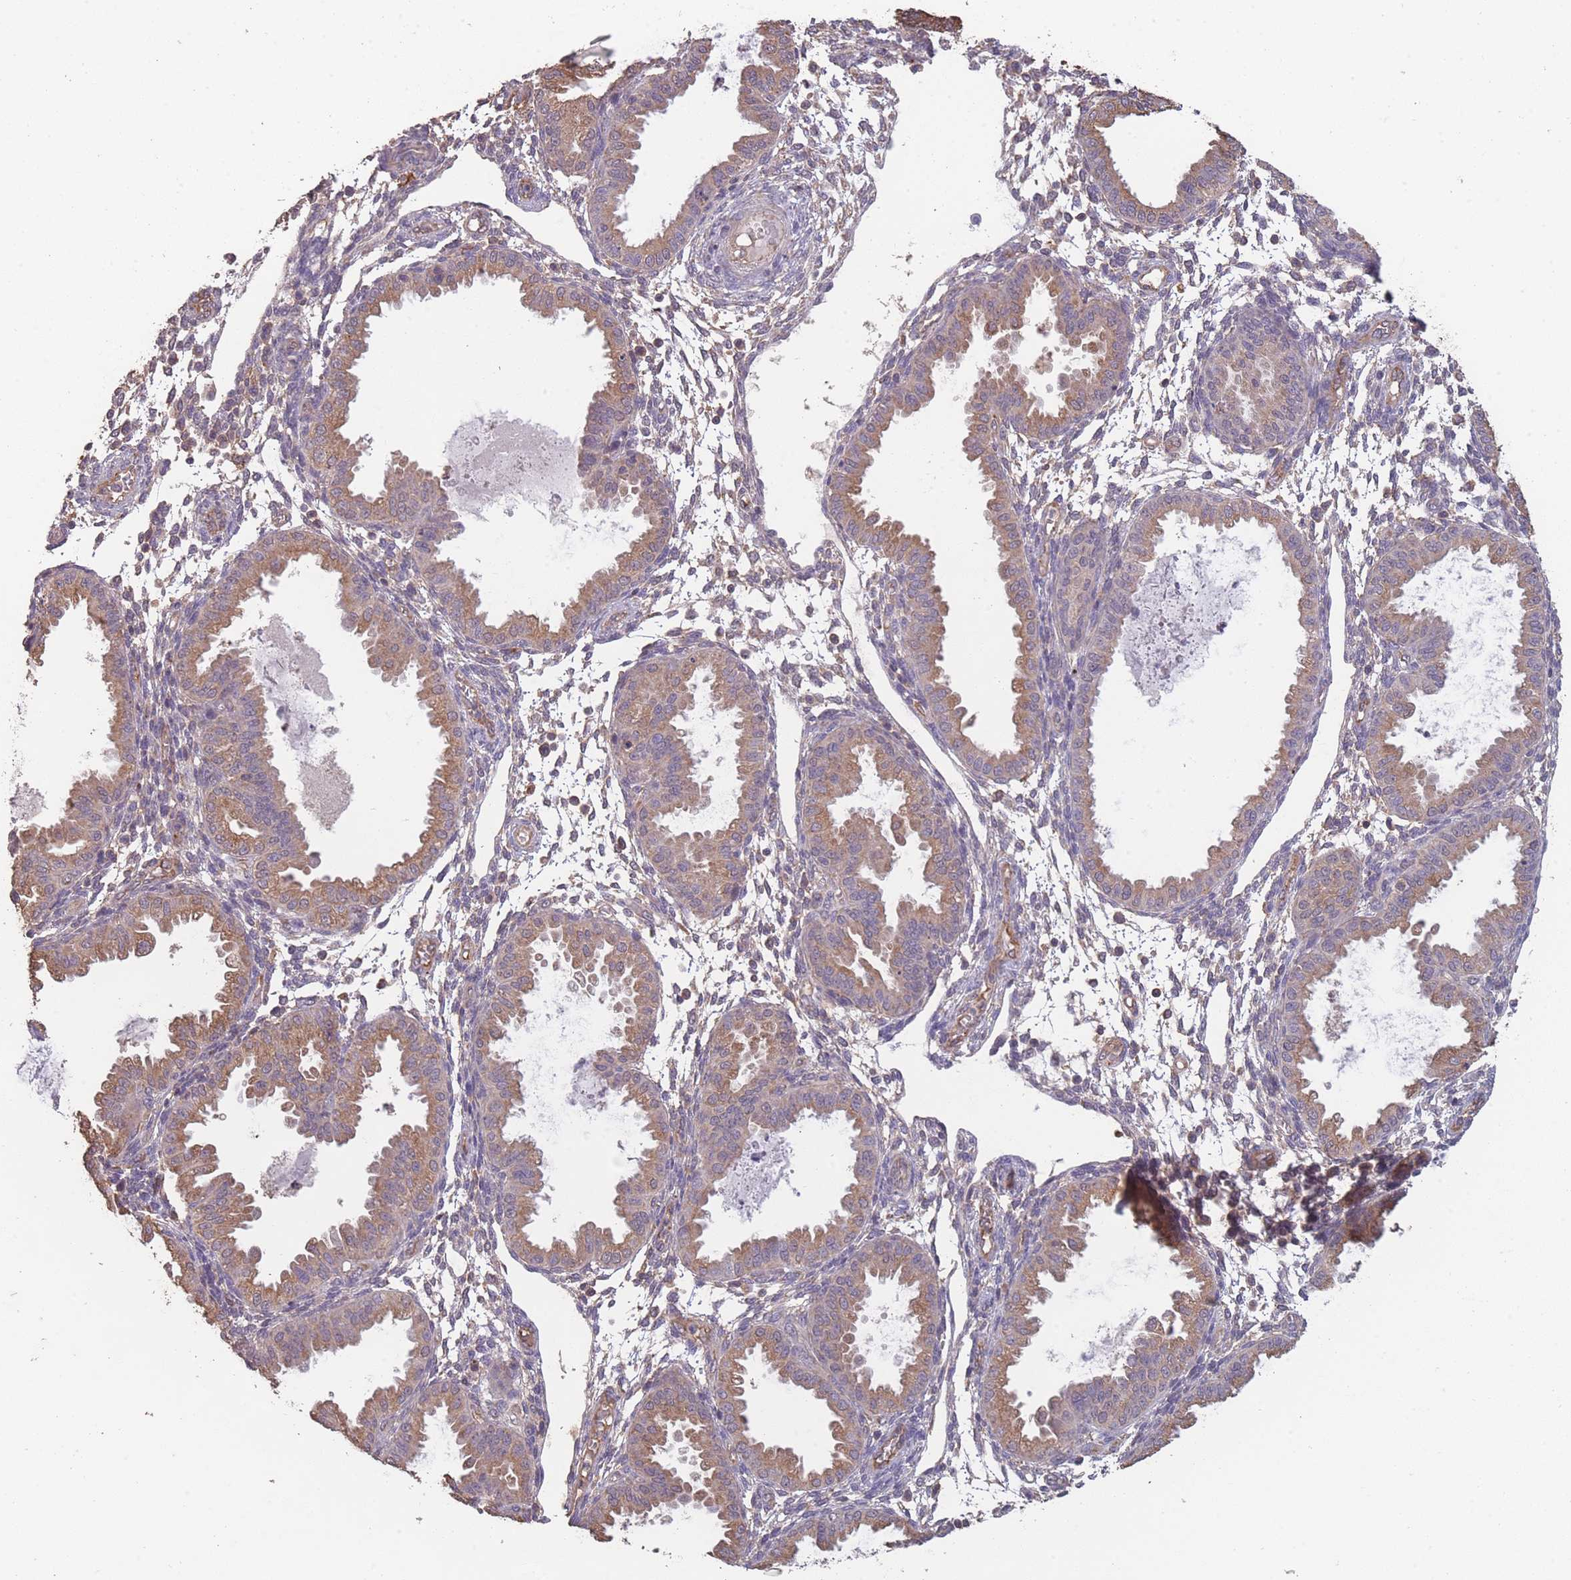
{"staining": {"intensity": "weak", "quantity": "25%-75%", "location": "cytoplasmic/membranous"}, "tissue": "endometrium", "cell_type": "Cells in endometrial stroma", "image_type": "normal", "snomed": [{"axis": "morphology", "description": "Normal tissue, NOS"}, {"axis": "topography", "description": "Endometrium"}], "caption": "The immunohistochemical stain shows weak cytoplasmic/membranous staining in cells in endometrial stroma of normal endometrium. (DAB (3,3'-diaminobenzidine) = brown stain, brightfield microscopy at high magnification).", "gene": "SANBR", "patient": {"sex": "female", "age": 33}}